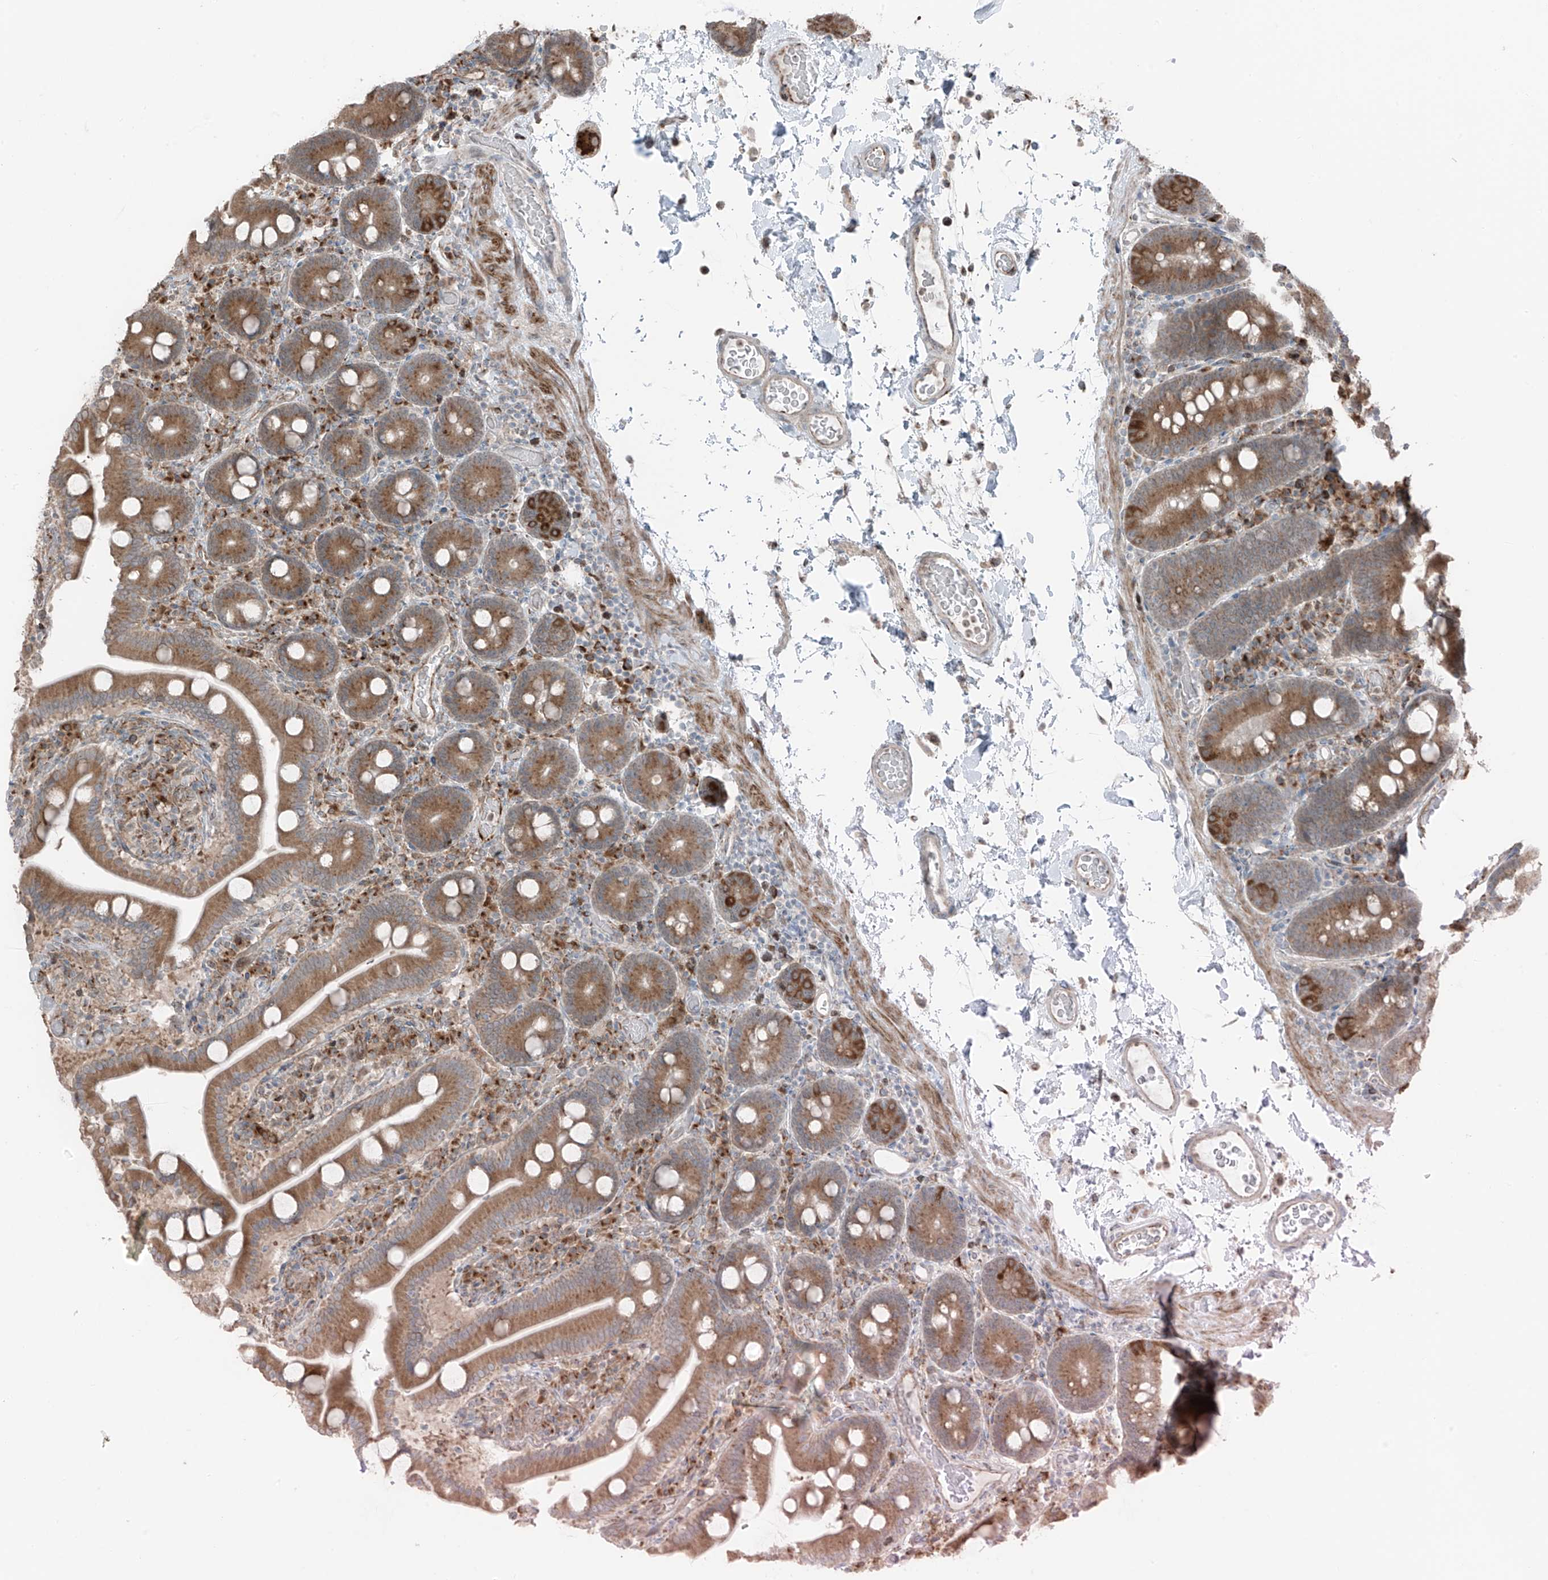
{"staining": {"intensity": "moderate", "quantity": ">75%", "location": "cytoplasmic/membranous"}, "tissue": "duodenum", "cell_type": "Glandular cells", "image_type": "normal", "snomed": [{"axis": "morphology", "description": "Normal tissue, NOS"}, {"axis": "topography", "description": "Duodenum"}], "caption": "Immunohistochemistry (DAB (3,3'-diaminobenzidine)) staining of unremarkable duodenum reveals moderate cytoplasmic/membranous protein expression in about >75% of glandular cells.", "gene": "ERLEC1", "patient": {"sex": "male", "age": 55}}